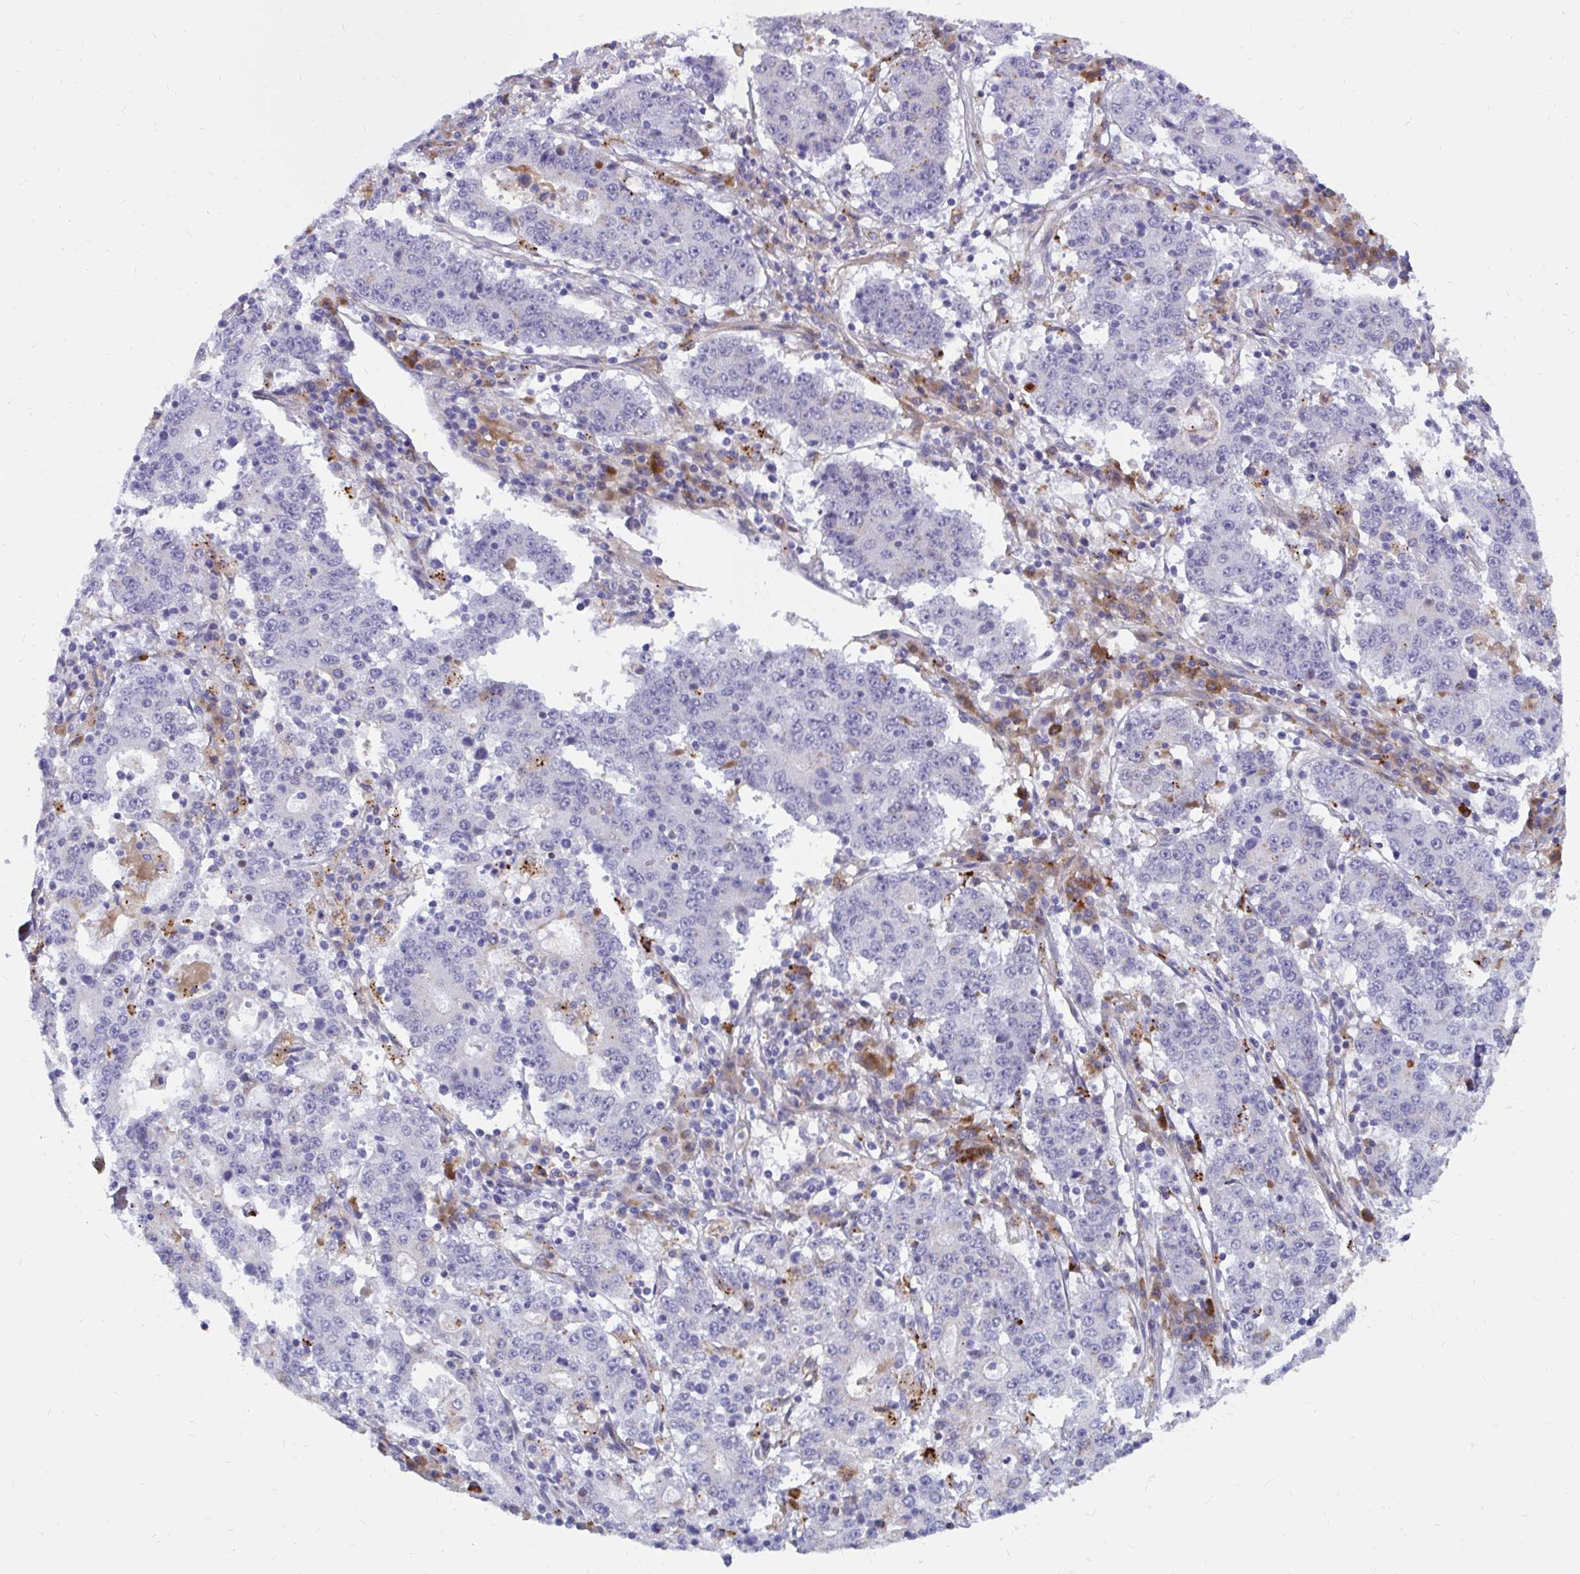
{"staining": {"intensity": "negative", "quantity": "none", "location": "none"}, "tissue": "stomach cancer", "cell_type": "Tumor cells", "image_type": "cancer", "snomed": [{"axis": "morphology", "description": "Adenocarcinoma, NOS"}, {"axis": "topography", "description": "Stomach"}], "caption": "IHC of stomach cancer demonstrates no expression in tumor cells. (Stains: DAB immunohistochemistry (IHC) with hematoxylin counter stain, Microscopy: brightfield microscopy at high magnification).", "gene": "FAM219B", "patient": {"sex": "male", "age": 59}}